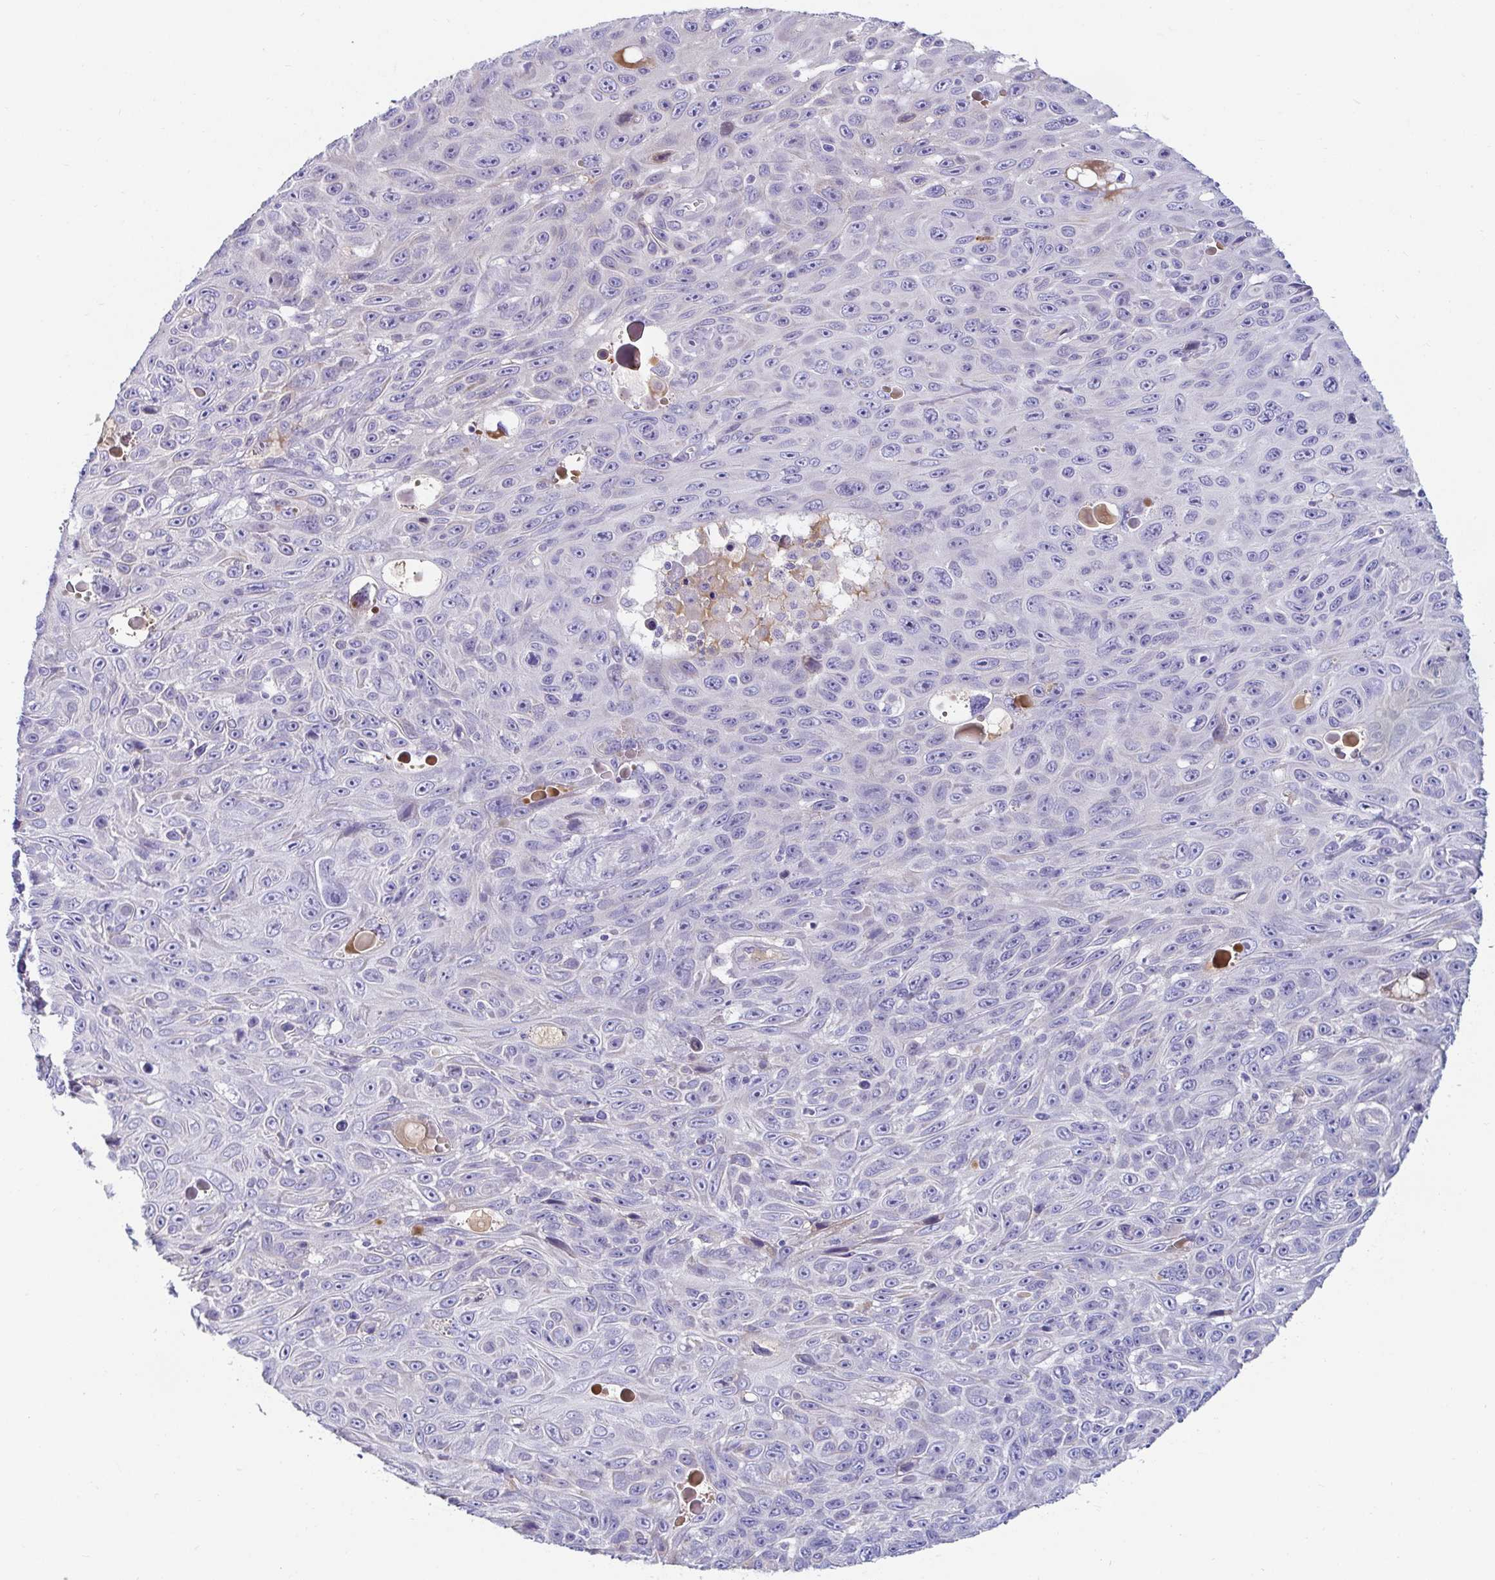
{"staining": {"intensity": "negative", "quantity": "none", "location": "none"}, "tissue": "skin cancer", "cell_type": "Tumor cells", "image_type": "cancer", "snomed": [{"axis": "morphology", "description": "Squamous cell carcinoma, NOS"}, {"axis": "topography", "description": "Skin"}], "caption": "A high-resolution photomicrograph shows immunohistochemistry staining of skin squamous cell carcinoma, which displays no significant expression in tumor cells.", "gene": "C4orf17", "patient": {"sex": "male", "age": 82}}